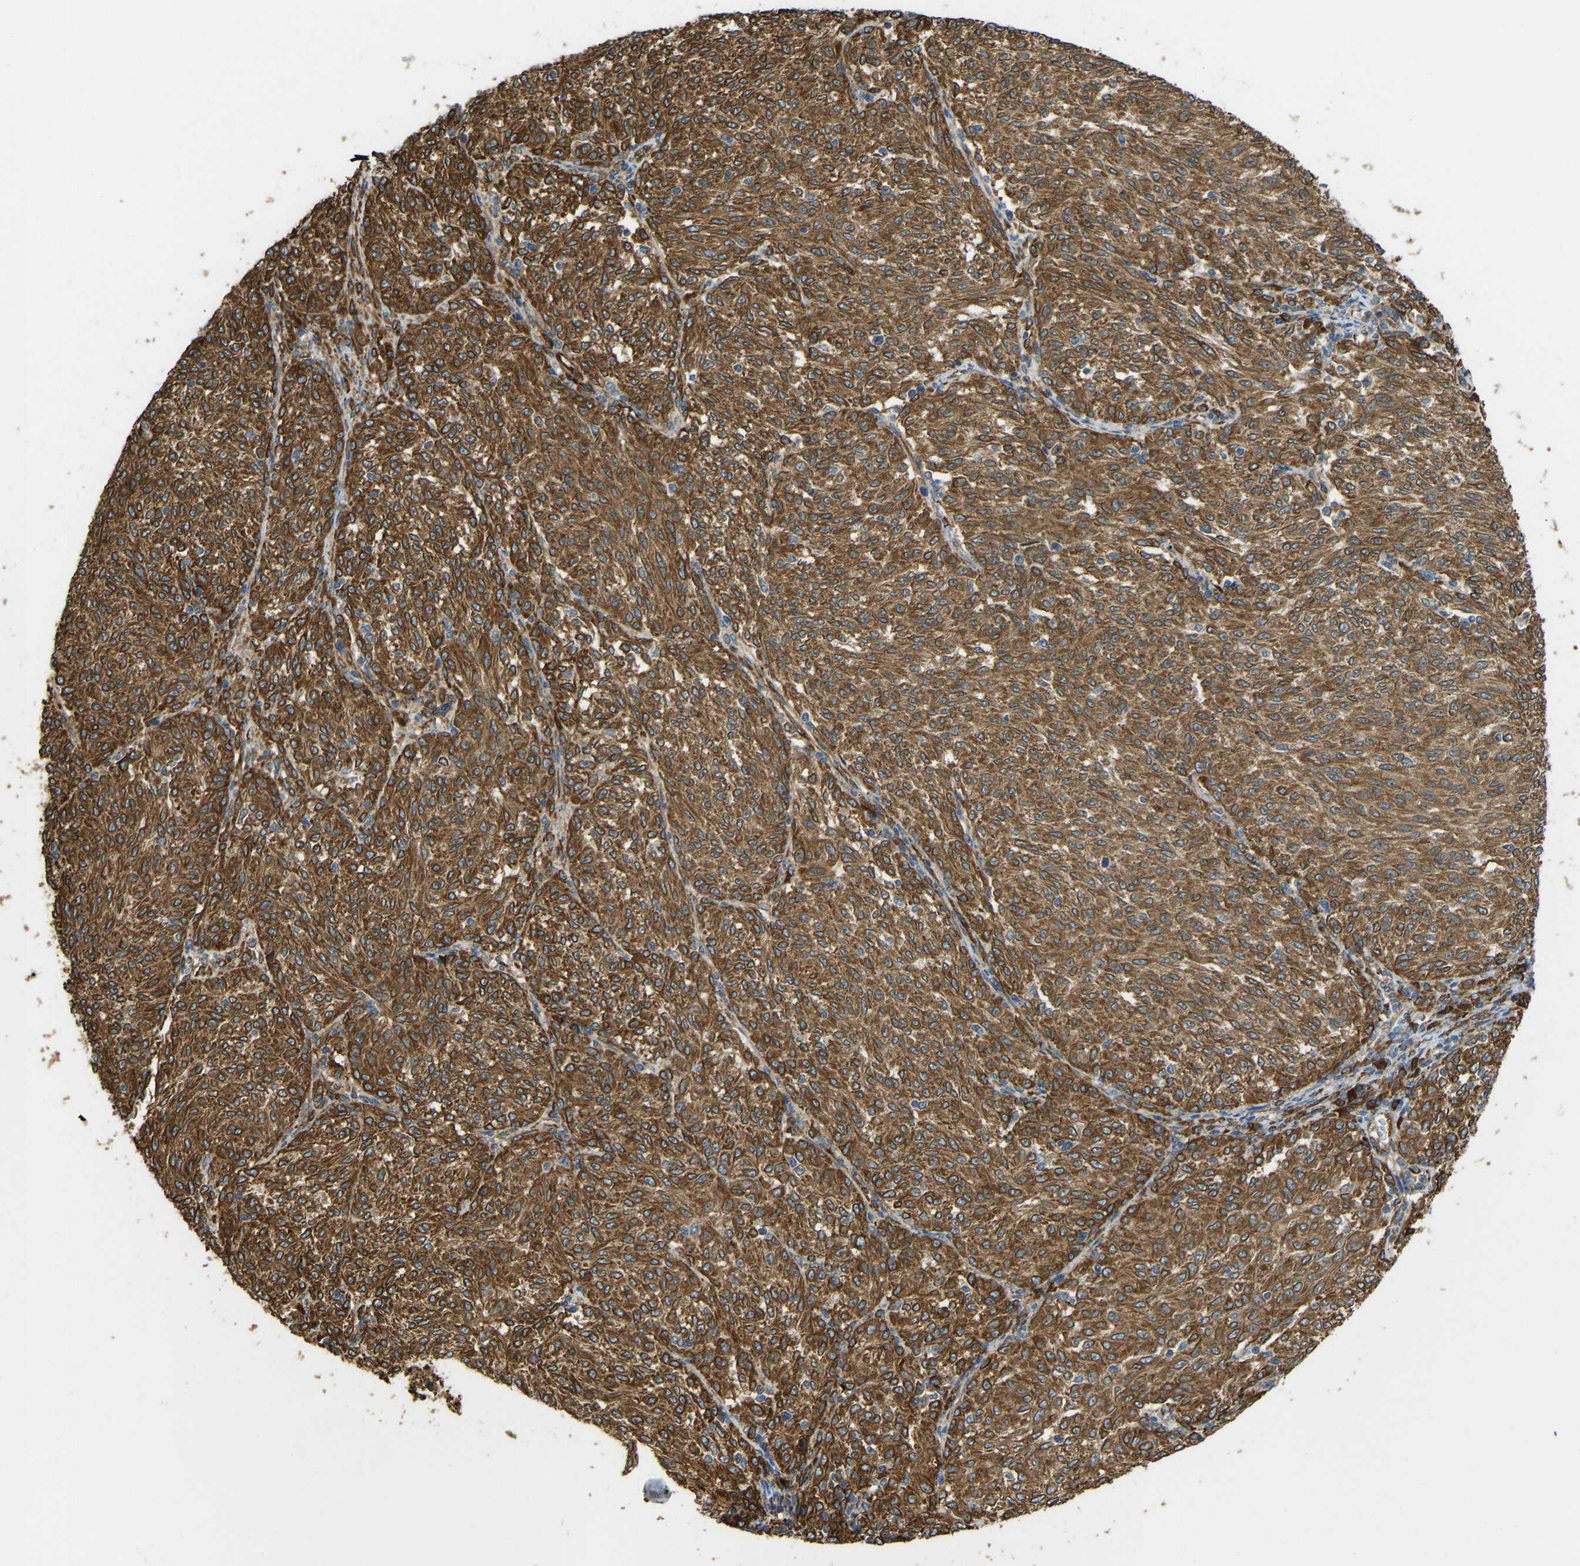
{"staining": {"intensity": "strong", "quantity": ">75%", "location": "cytoplasmic/membranous"}, "tissue": "melanoma", "cell_type": "Tumor cells", "image_type": "cancer", "snomed": [{"axis": "morphology", "description": "Malignant melanoma, NOS"}, {"axis": "topography", "description": "Skin"}], "caption": "Protein analysis of melanoma tissue displays strong cytoplasmic/membranous expression in about >75% of tumor cells.", "gene": "BEX3", "patient": {"sex": "female", "age": 72}}